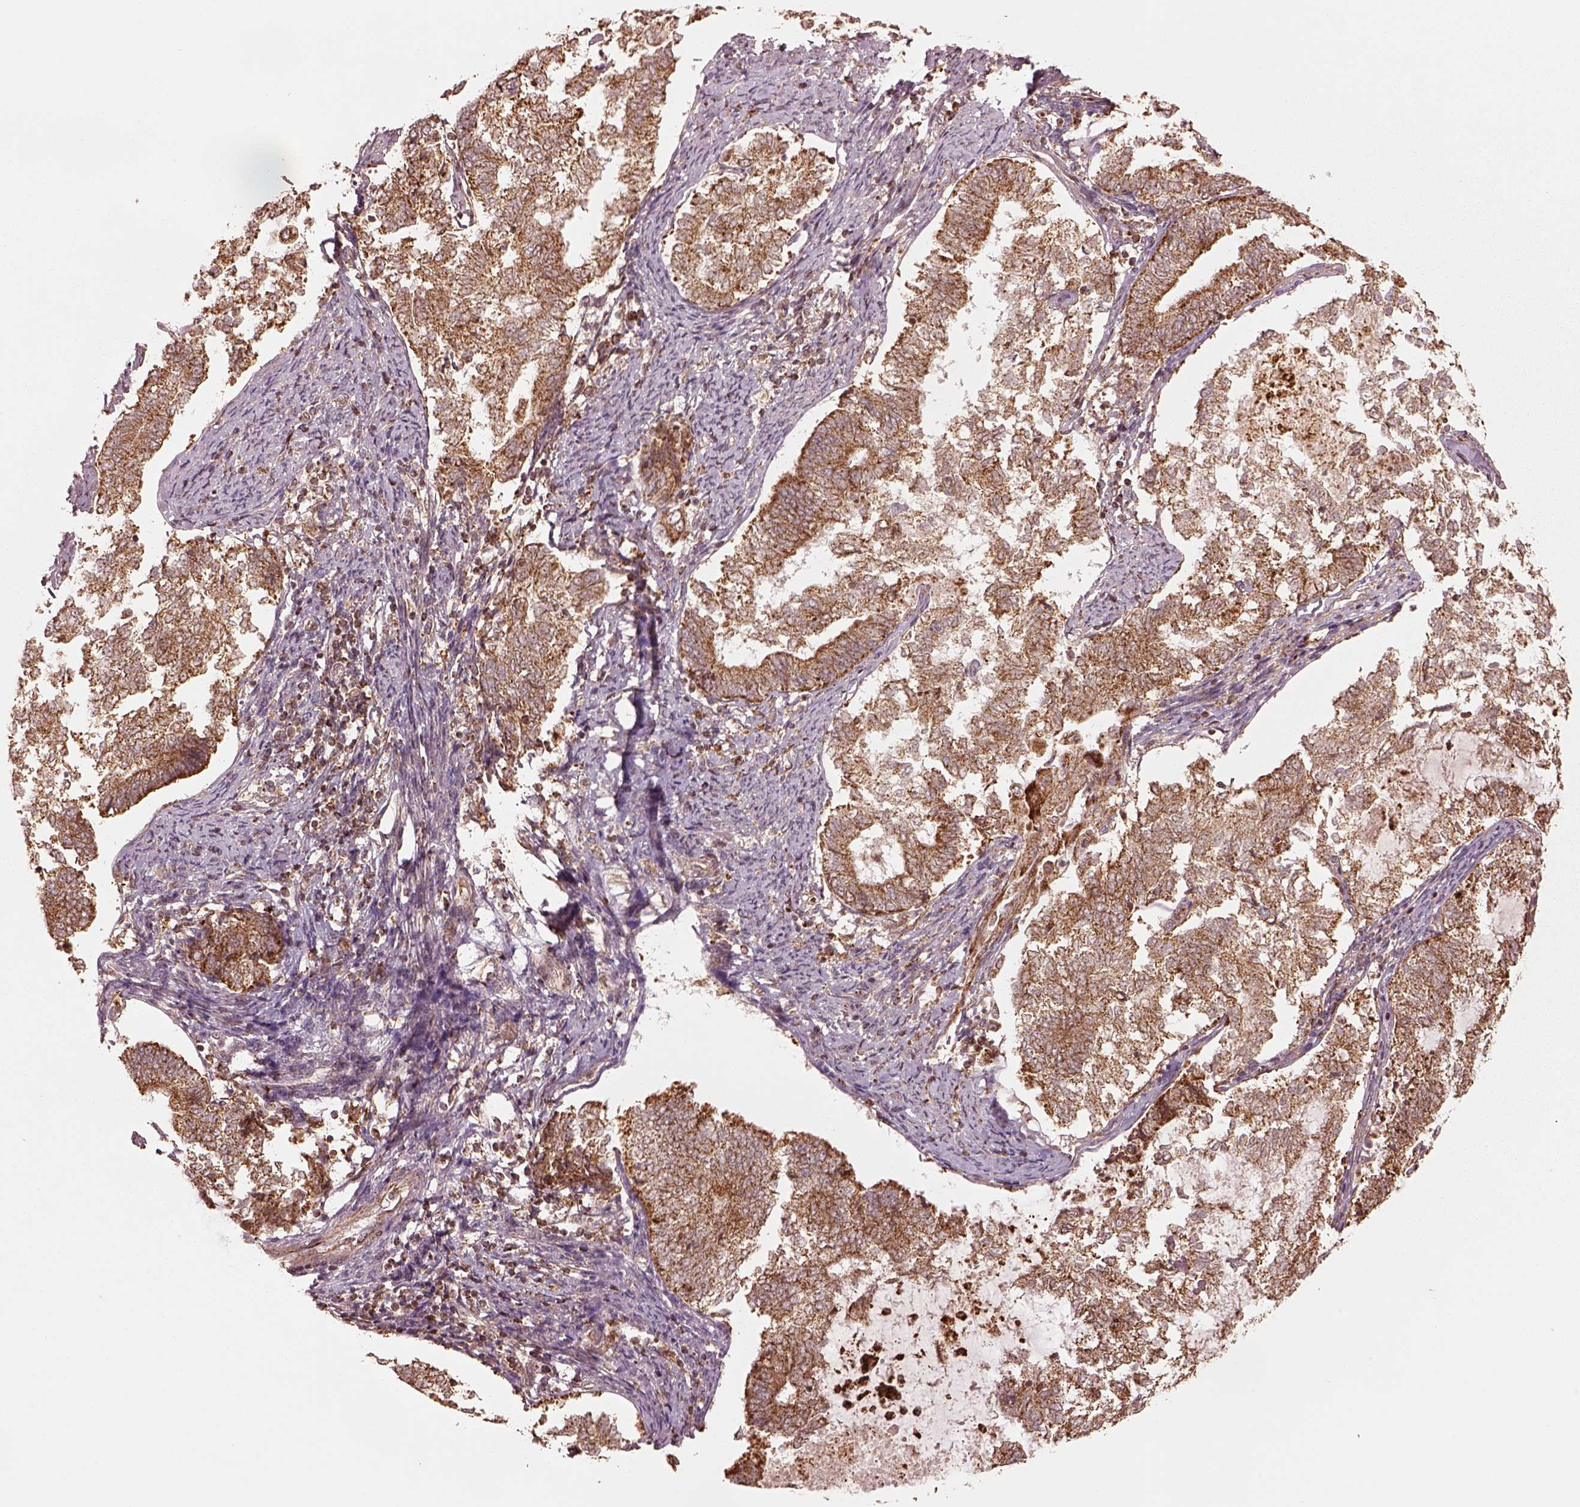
{"staining": {"intensity": "moderate", "quantity": ">75%", "location": "cytoplasmic/membranous"}, "tissue": "endometrial cancer", "cell_type": "Tumor cells", "image_type": "cancer", "snomed": [{"axis": "morphology", "description": "Adenocarcinoma, NOS"}, {"axis": "topography", "description": "Endometrium"}], "caption": "Protein expression analysis of adenocarcinoma (endometrial) exhibits moderate cytoplasmic/membranous positivity in approximately >75% of tumor cells. (DAB (3,3'-diaminobenzidine) IHC with brightfield microscopy, high magnification).", "gene": "SEL1L3", "patient": {"sex": "female", "age": 65}}